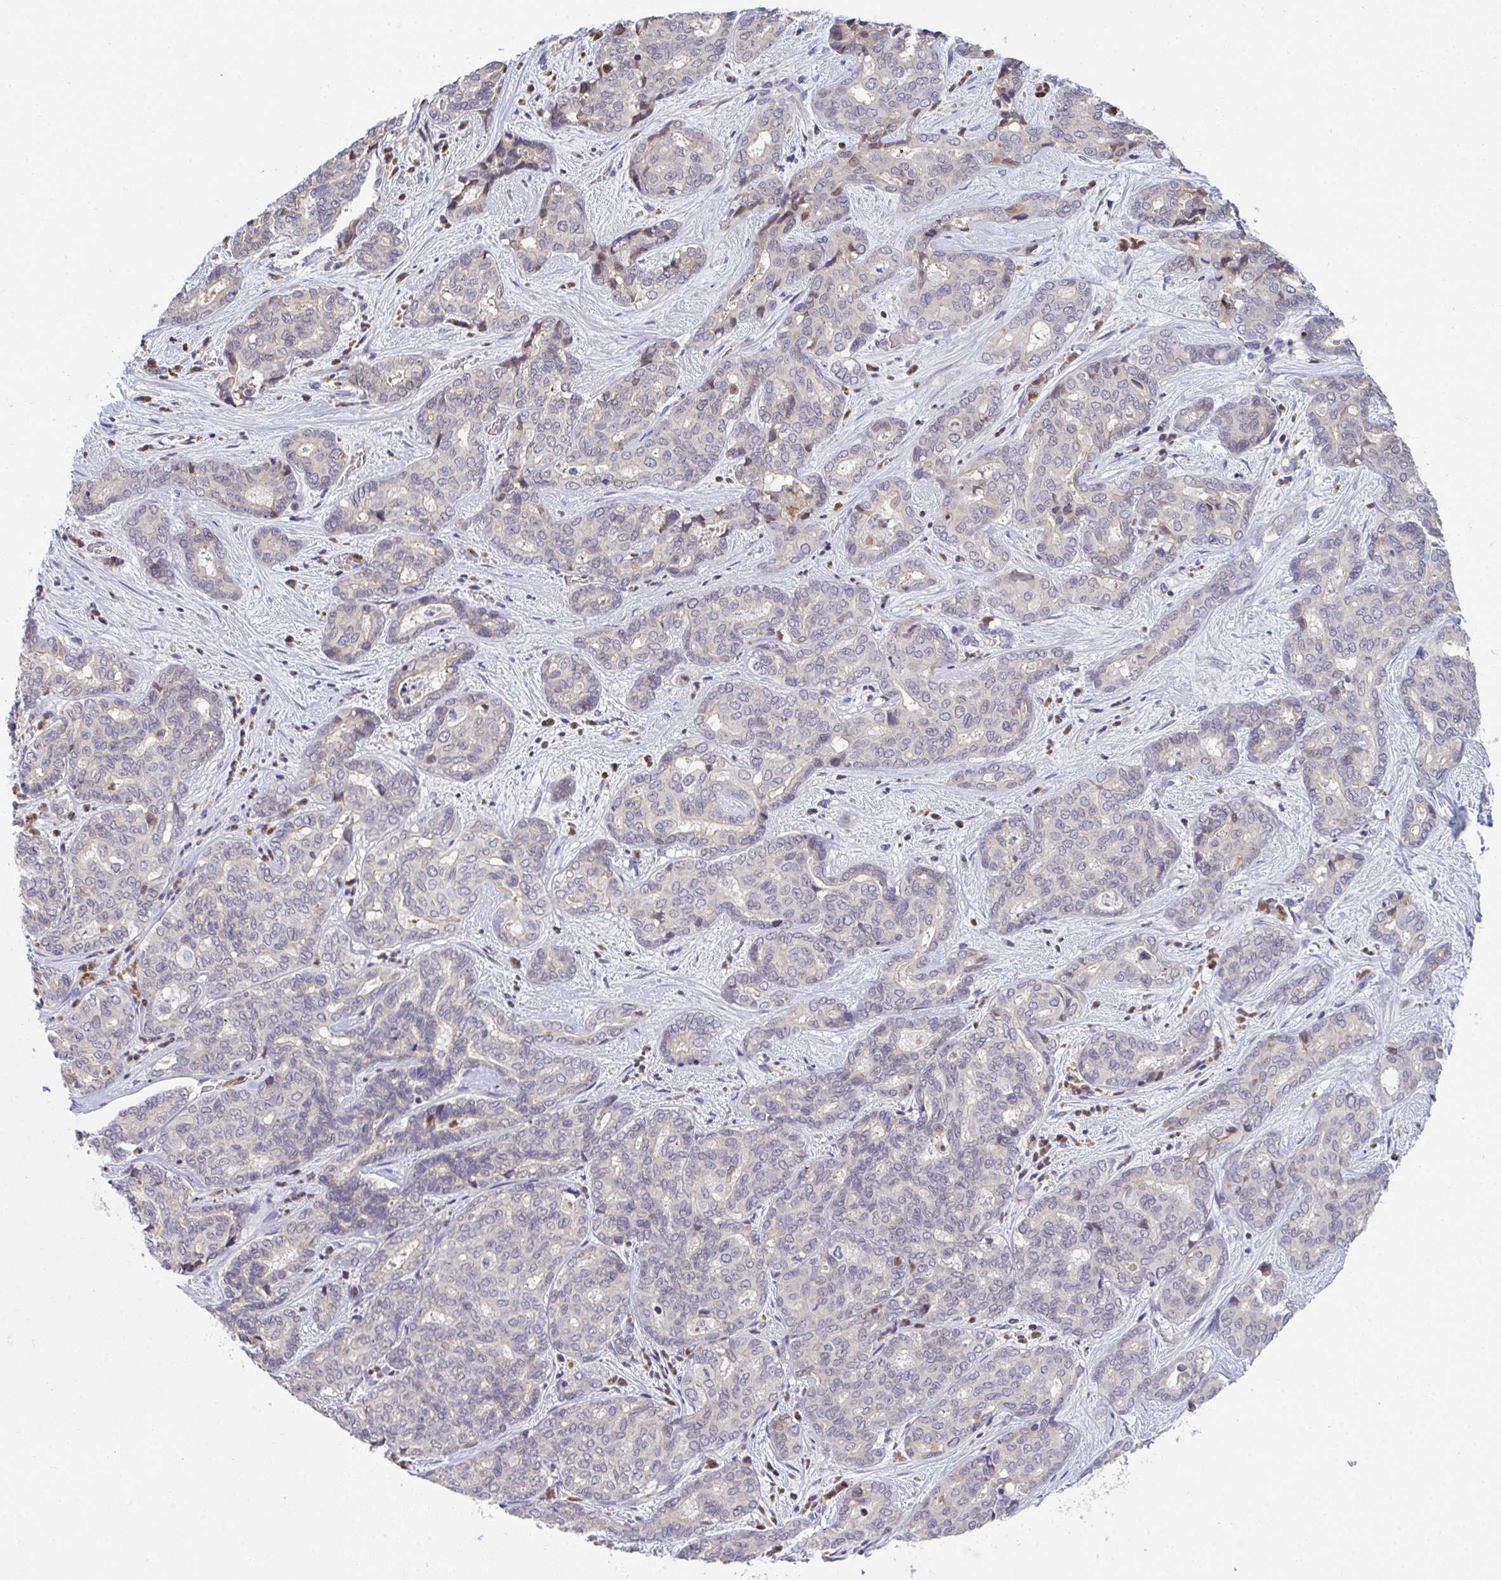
{"staining": {"intensity": "weak", "quantity": "<25%", "location": "nuclear"}, "tissue": "liver cancer", "cell_type": "Tumor cells", "image_type": "cancer", "snomed": [{"axis": "morphology", "description": "Cholangiocarcinoma"}, {"axis": "topography", "description": "Liver"}], "caption": "Immunohistochemical staining of human cholangiocarcinoma (liver) demonstrates no significant positivity in tumor cells.", "gene": "RIOK1", "patient": {"sex": "female", "age": 64}}